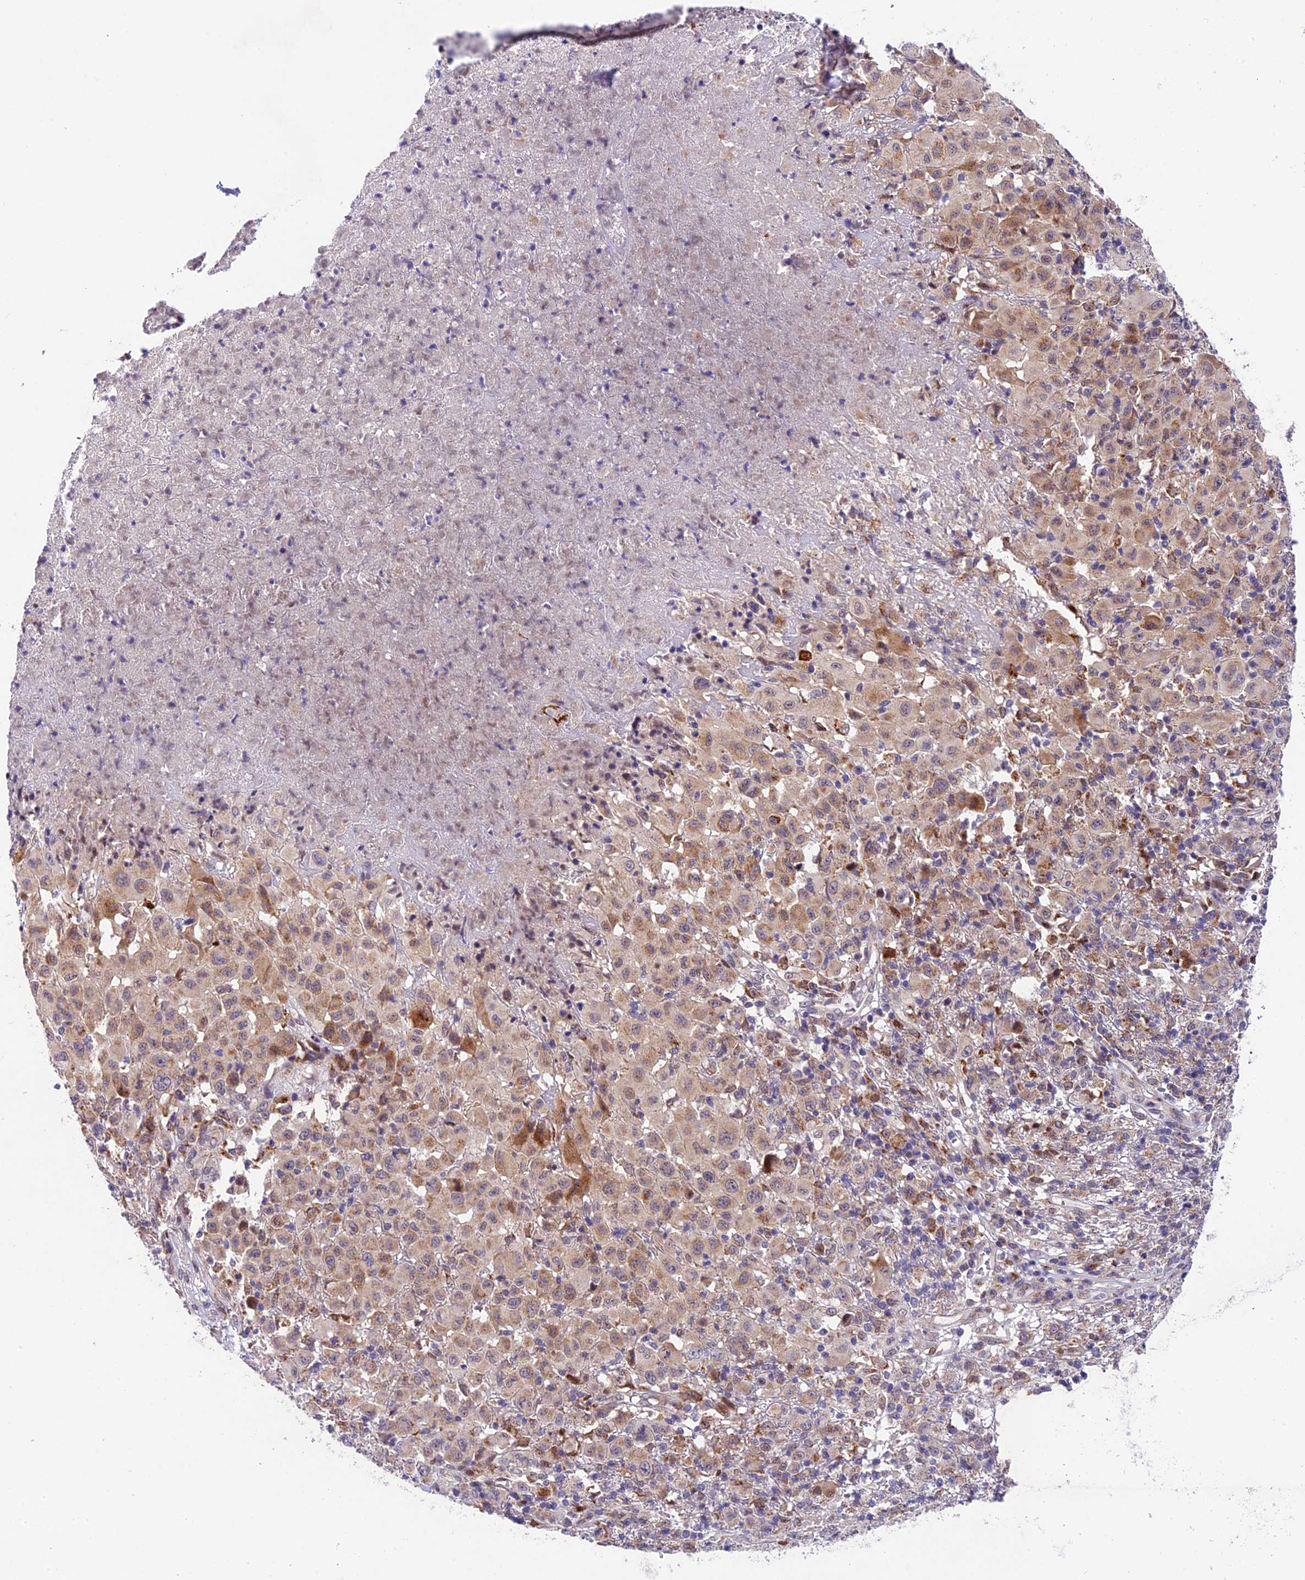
{"staining": {"intensity": "weak", "quantity": ">75%", "location": "cytoplasmic/membranous"}, "tissue": "melanoma", "cell_type": "Tumor cells", "image_type": "cancer", "snomed": [{"axis": "morphology", "description": "Malignant melanoma, NOS"}, {"axis": "topography", "description": "Skin"}], "caption": "Immunohistochemistry of malignant melanoma shows low levels of weak cytoplasmic/membranous positivity in approximately >75% of tumor cells.", "gene": "CCSER1", "patient": {"sex": "male", "age": 73}}